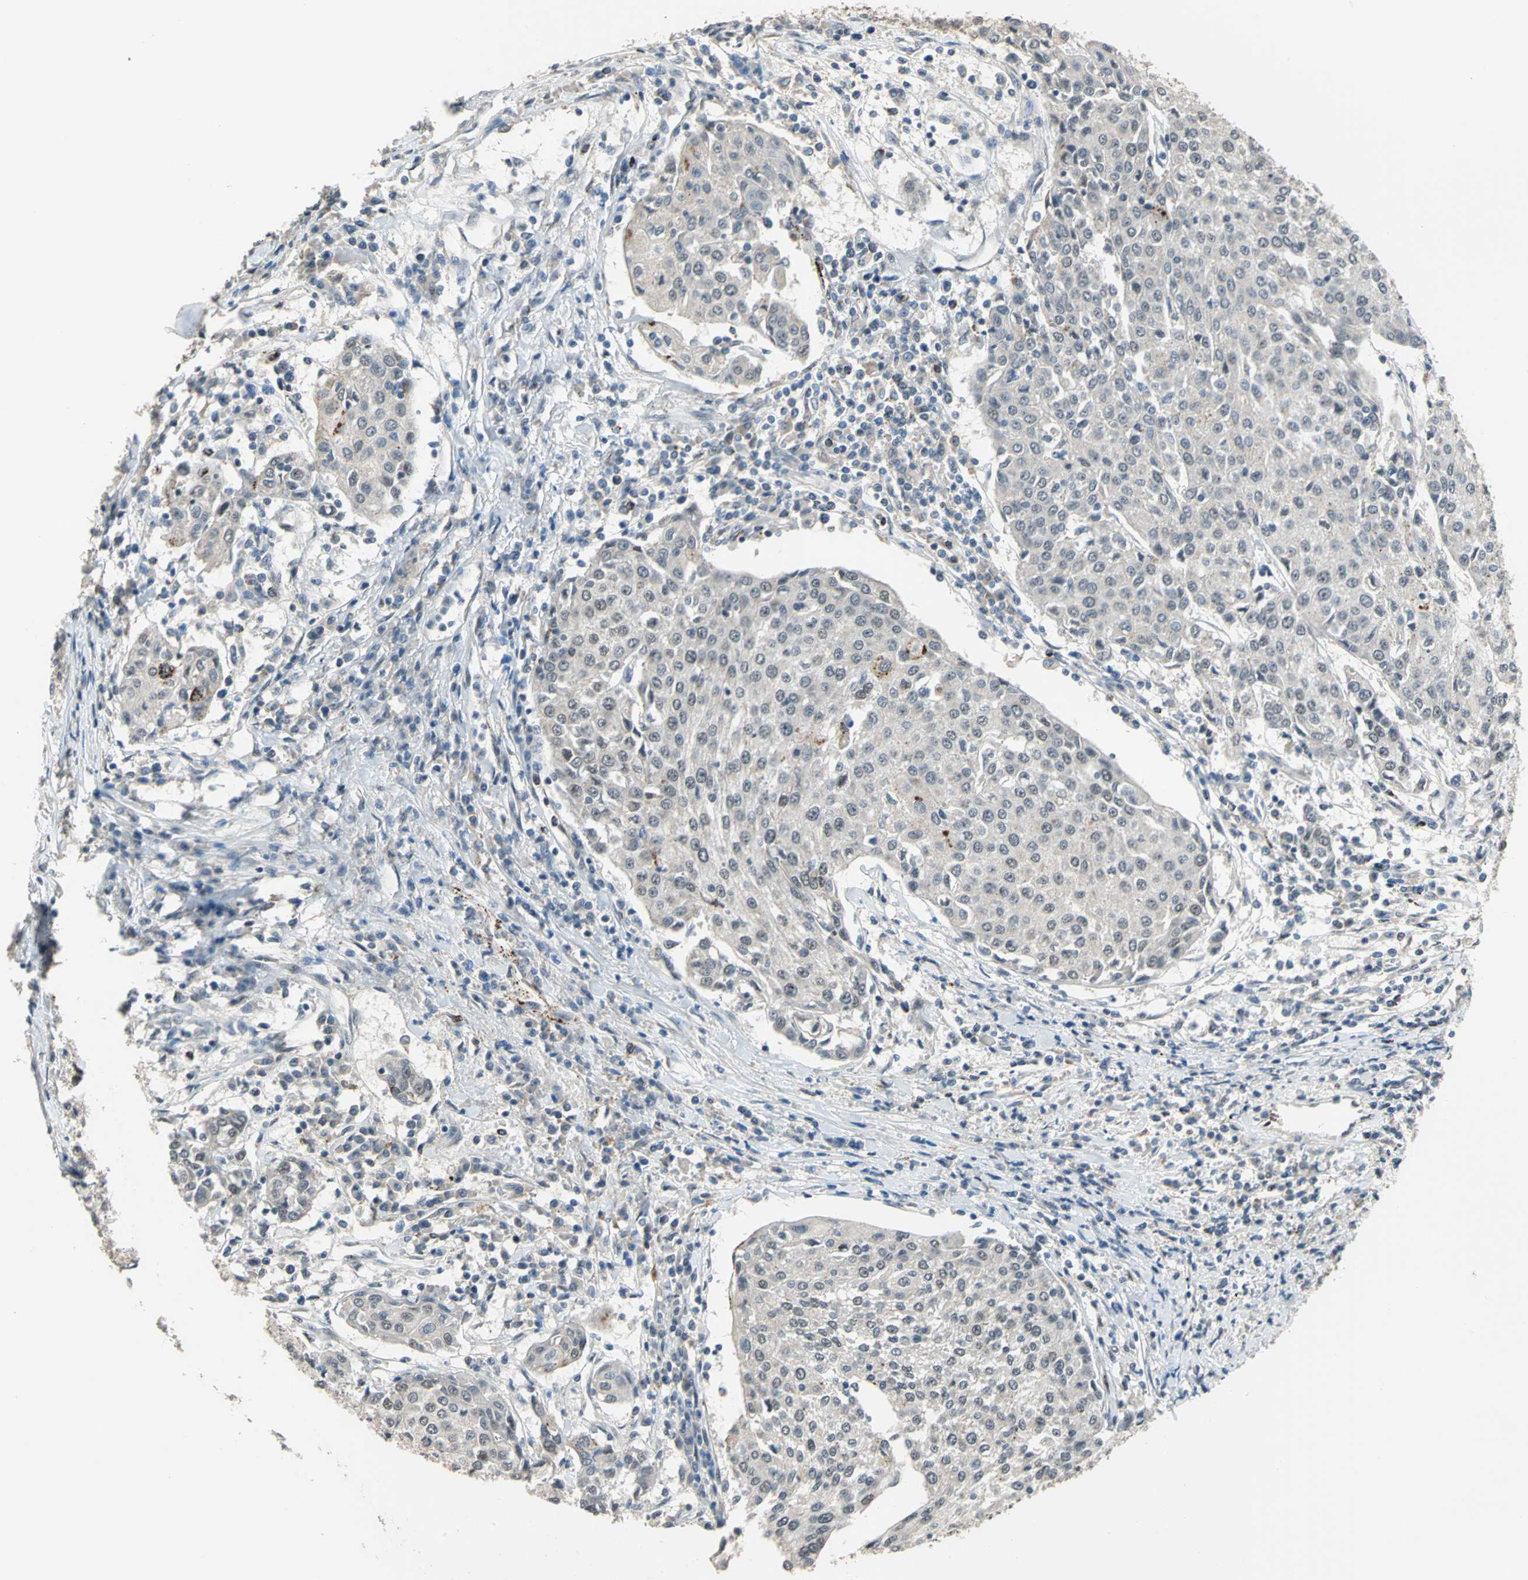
{"staining": {"intensity": "weak", "quantity": "<25%", "location": "cytoplasmic/membranous,nuclear"}, "tissue": "urothelial cancer", "cell_type": "Tumor cells", "image_type": "cancer", "snomed": [{"axis": "morphology", "description": "Urothelial carcinoma, High grade"}, {"axis": "topography", "description": "Urinary bladder"}], "caption": "There is no significant staining in tumor cells of urothelial carcinoma (high-grade).", "gene": "ELF2", "patient": {"sex": "female", "age": 85}}